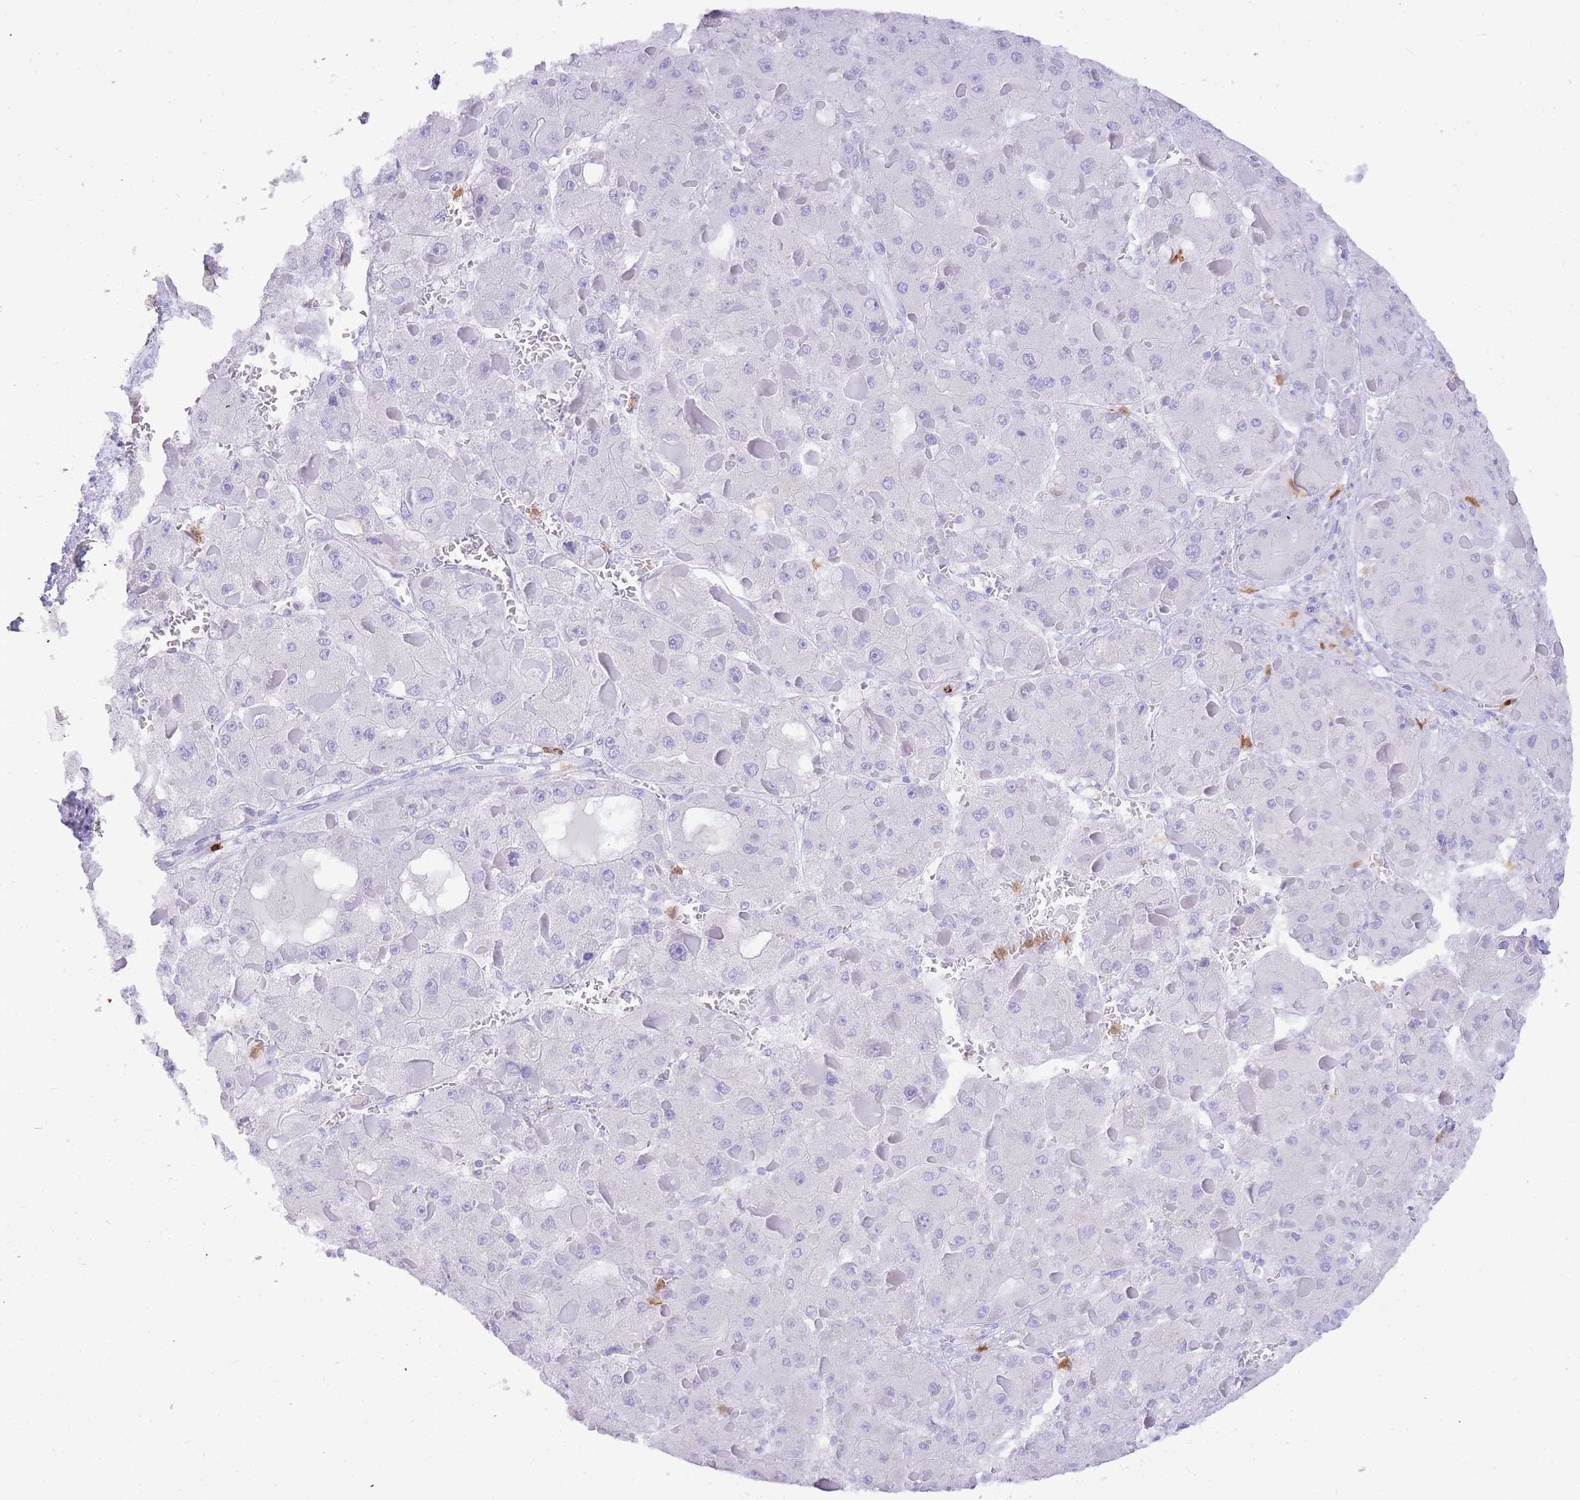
{"staining": {"intensity": "negative", "quantity": "none", "location": "none"}, "tissue": "liver cancer", "cell_type": "Tumor cells", "image_type": "cancer", "snomed": [{"axis": "morphology", "description": "Carcinoma, Hepatocellular, NOS"}, {"axis": "topography", "description": "Liver"}], "caption": "The histopathology image displays no staining of tumor cells in liver cancer (hepatocellular carcinoma). The staining is performed using DAB brown chromogen with nuclei counter-stained in using hematoxylin.", "gene": "HERC1", "patient": {"sex": "female", "age": 73}}